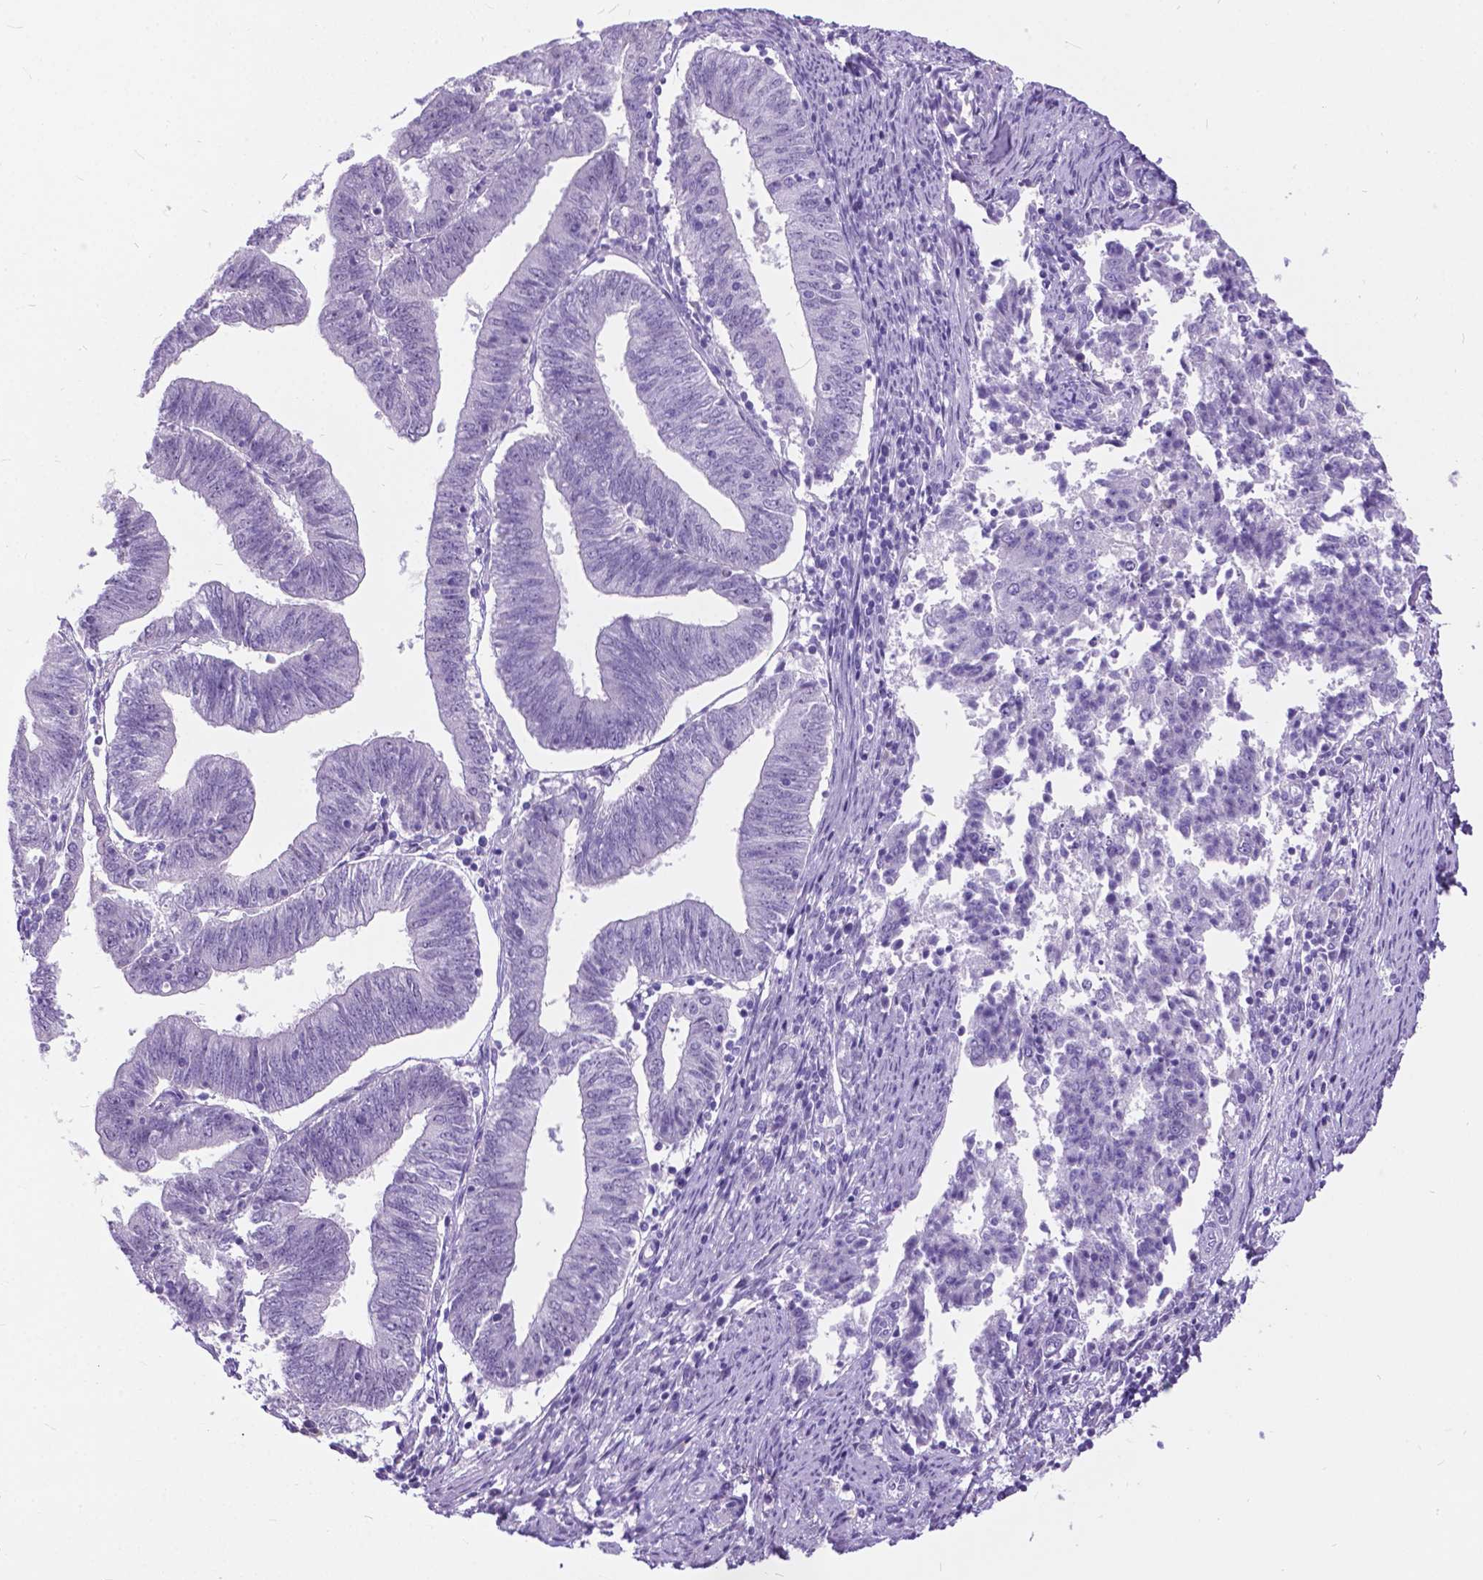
{"staining": {"intensity": "negative", "quantity": "none", "location": "none"}, "tissue": "endometrial cancer", "cell_type": "Tumor cells", "image_type": "cancer", "snomed": [{"axis": "morphology", "description": "Adenocarcinoma, NOS"}, {"axis": "topography", "description": "Endometrium"}], "caption": "DAB immunohistochemical staining of human endometrial adenocarcinoma reveals no significant expression in tumor cells.", "gene": "BSND", "patient": {"sex": "female", "age": 82}}